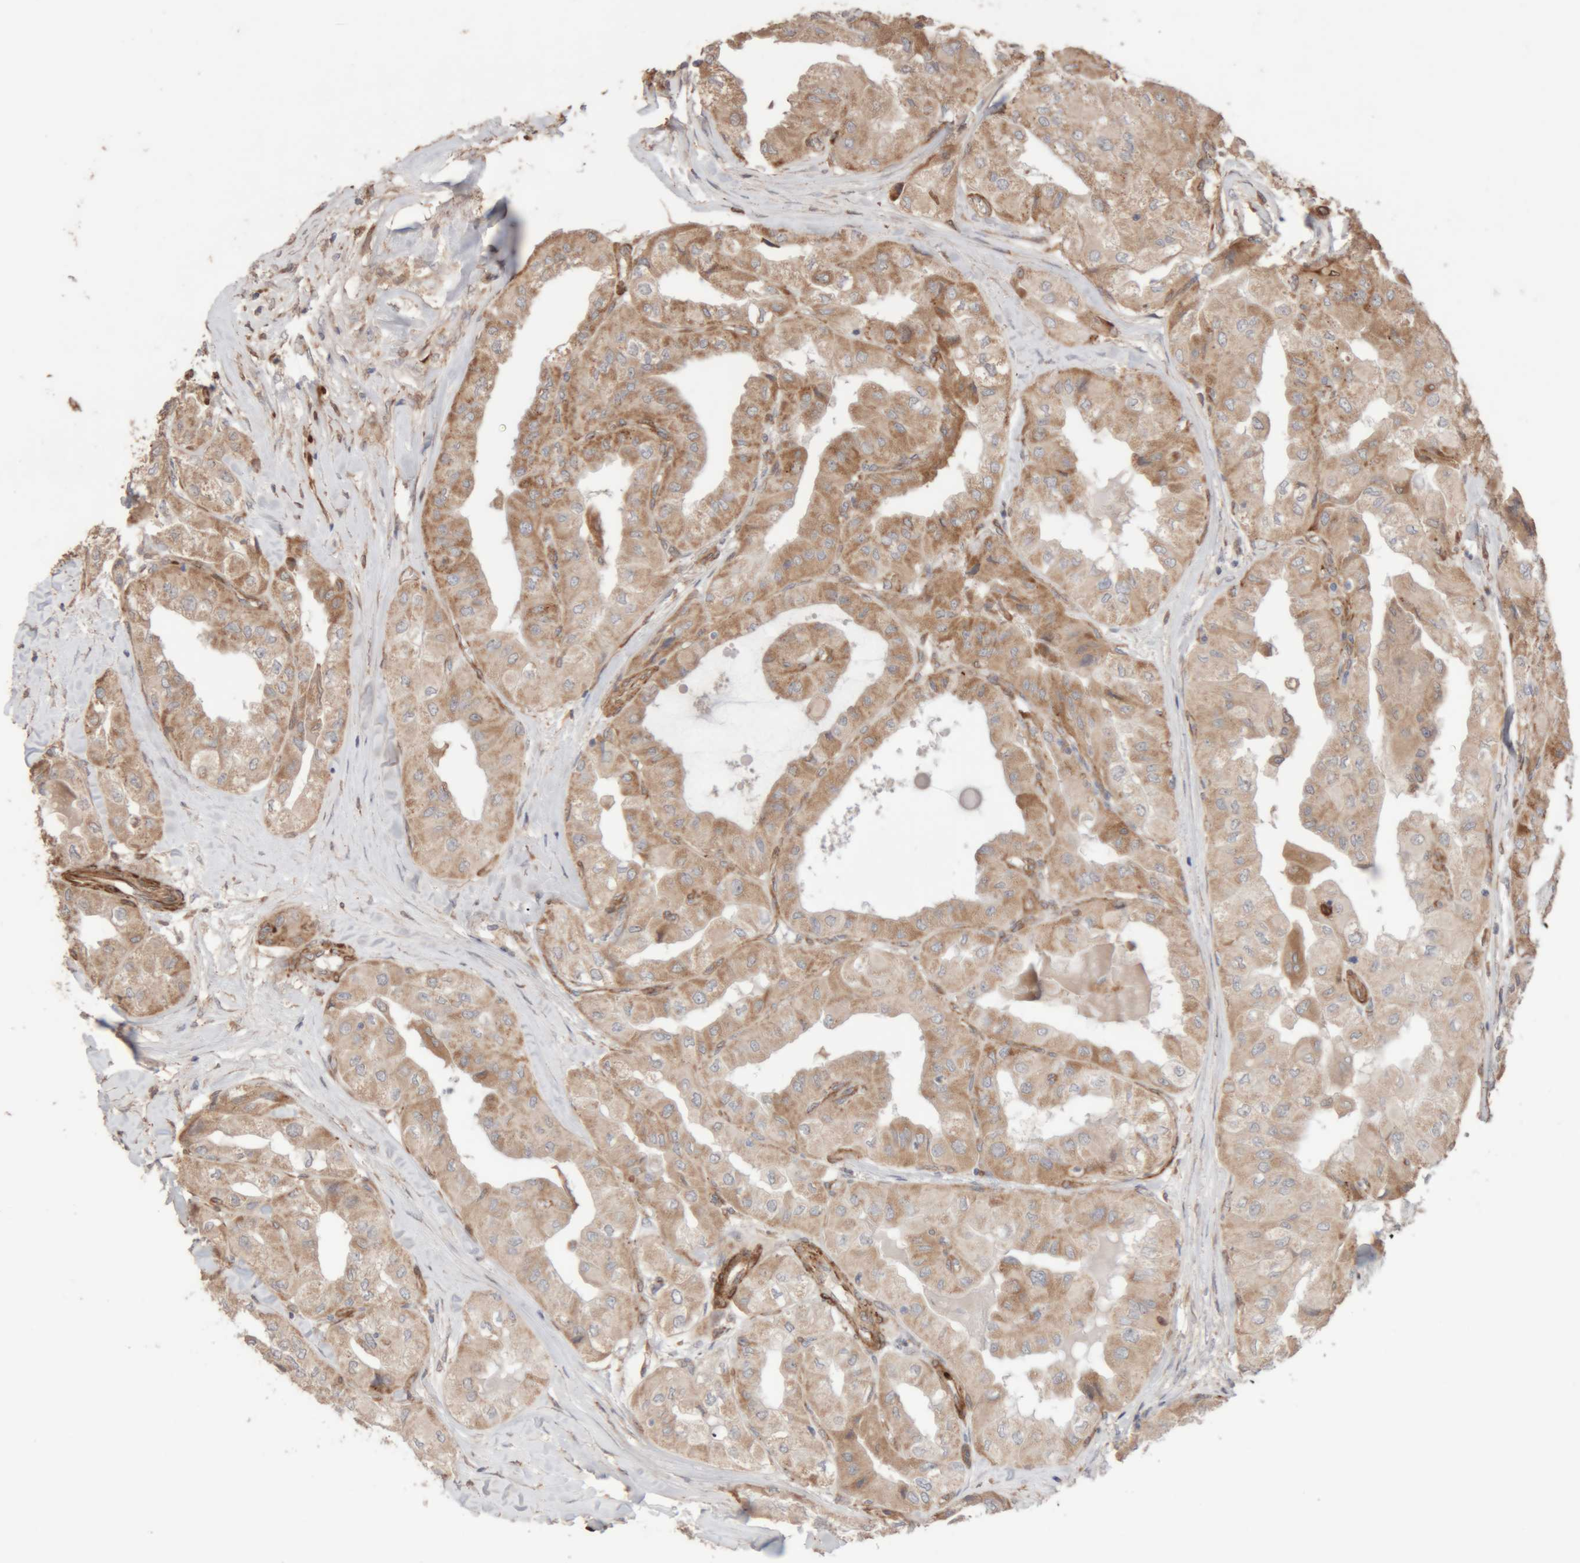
{"staining": {"intensity": "moderate", "quantity": ">75%", "location": "cytoplasmic/membranous"}, "tissue": "thyroid cancer", "cell_type": "Tumor cells", "image_type": "cancer", "snomed": [{"axis": "morphology", "description": "Papillary adenocarcinoma, NOS"}, {"axis": "topography", "description": "Thyroid gland"}], "caption": "This image exhibits thyroid cancer stained with IHC to label a protein in brown. The cytoplasmic/membranous of tumor cells show moderate positivity for the protein. Nuclei are counter-stained blue.", "gene": "RAB32", "patient": {"sex": "female", "age": 59}}